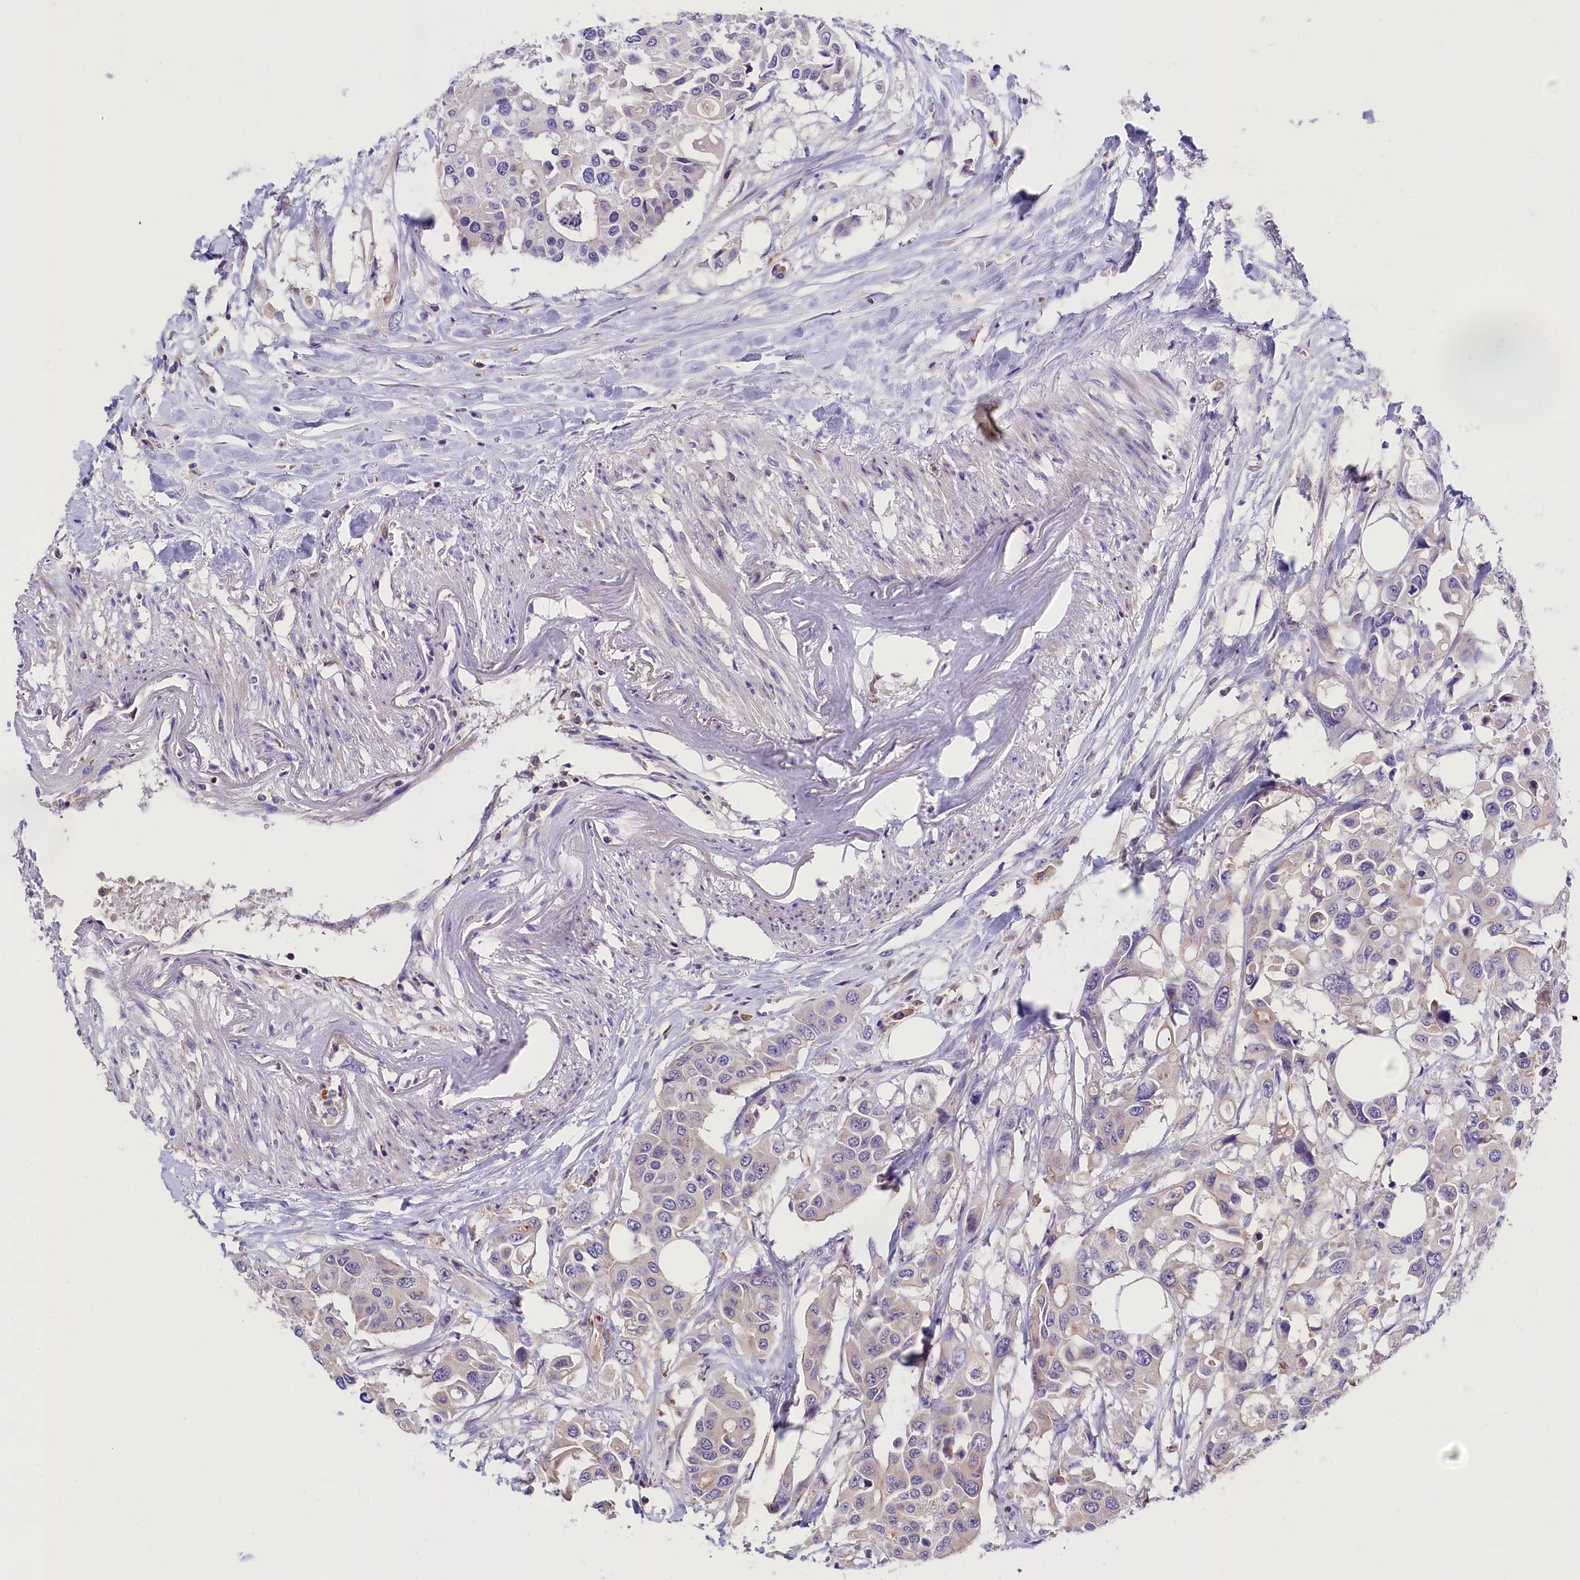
{"staining": {"intensity": "negative", "quantity": "none", "location": "none"}, "tissue": "colorectal cancer", "cell_type": "Tumor cells", "image_type": "cancer", "snomed": [{"axis": "morphology", "description": "Adenocarcinoma, NOS"}, {"axis": "topography", "description": "Colon"}], "caption": "DAB (3,3'-diaminobenzidine) immunohistochemical staining of human colorectal cancer displays no significant expression in tumor cells.", "gene": "SKIDA1", "patient": {"sex": "male", "age": 77}}